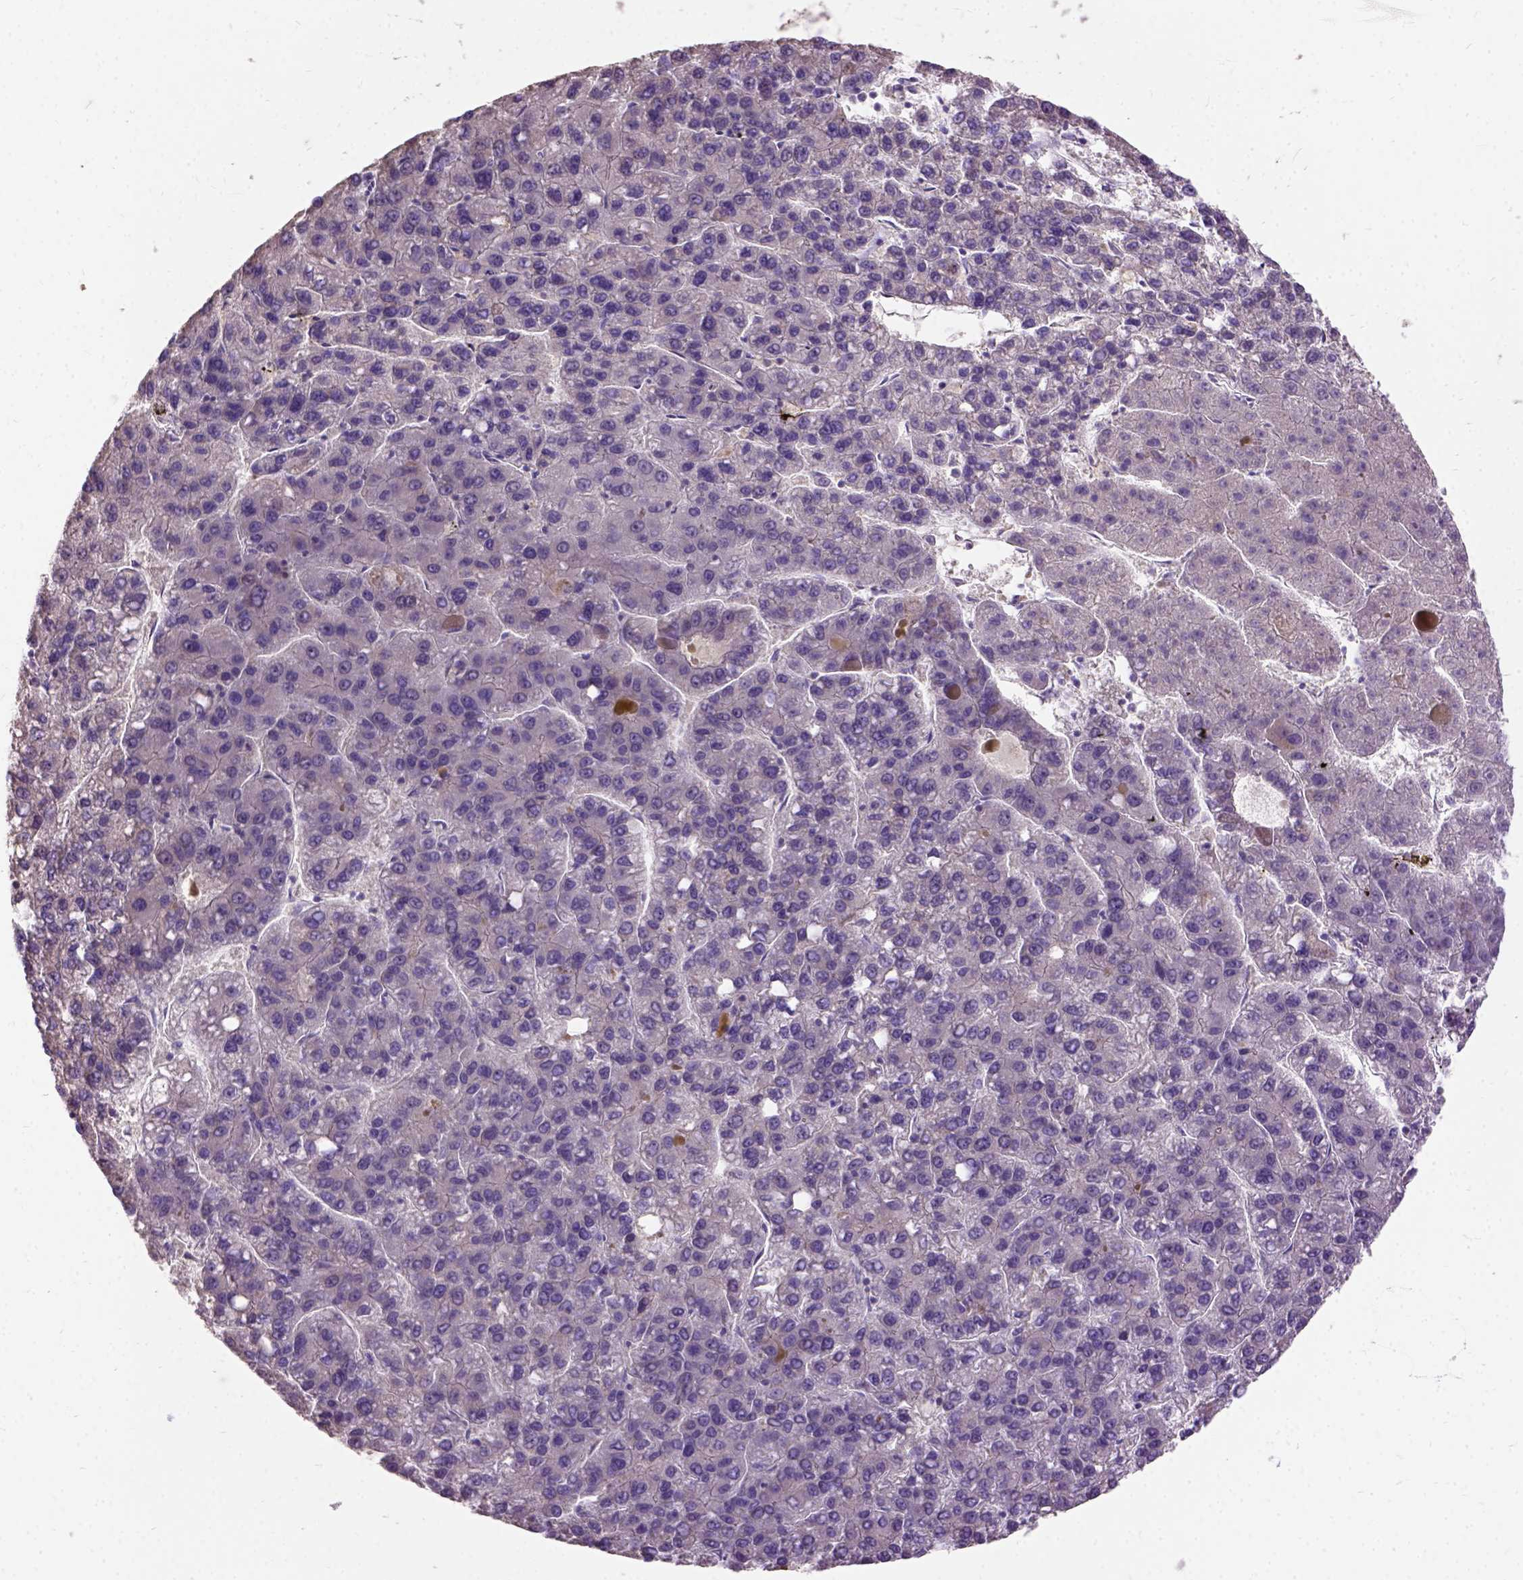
{"staining": {"intensity": "negative", "quantity": "none", "location": "none"}, "tissue": "liver cancer", "cell_type": "Tumor cells", "image_type": "cancer", "snomed": [{"axis": "morphology", "description": "Carcinoma, Hepatocellular, NOS"}, {"axis": "topography", "description": "Liver"}], "caption": "This histopathology image is of liver cancer stained with immunohistochemistry to label a protein in brown with the nuclei are counter-stained blue. There is no expression in tumor cells. The staining was performed using DAB (3,3'-diaminobenzidine) to visualize the protein expression in brown, while the nuclei were stained in blue with hematoxylin (Magnification: 20x).", "gene": "DQX1", "patient": {"sex": "female", "age": 82}}